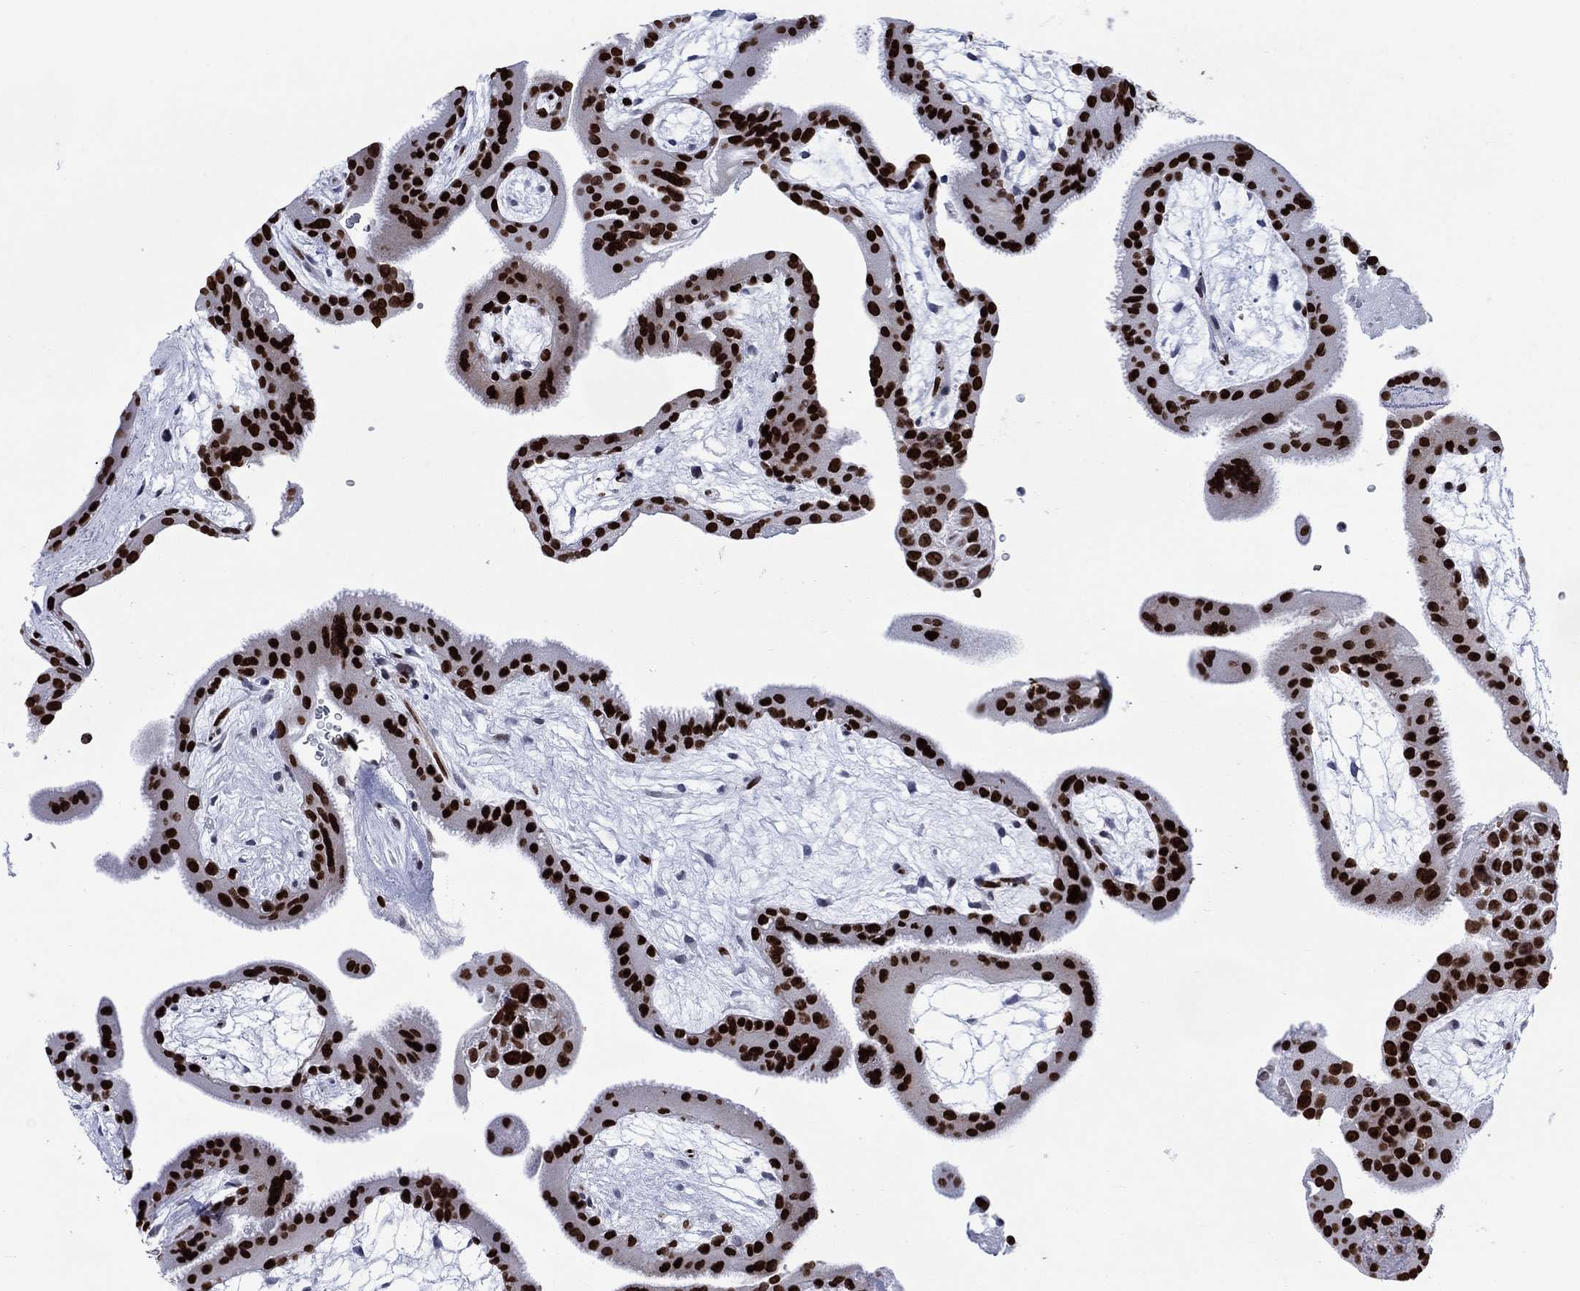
{"staining": {"intensity": "strong", "quantity": "<25%", "location": "nuclear"}, "tissue": "placenta", "cell_type": "Decidual cells", "image_type": "normal", "snomed": [{"axis": "morphology", "description": "Normal tissue, NOS"}, {"axis": "topography", "description": "Placenta"}], "caption": "Immunohistochemical staining of normal placenta displays medium levels of strong nuclear expression in about <25% of decidual cells.", "gene": "HMGA1", "patient": {"sex": "female", "age": 19}}